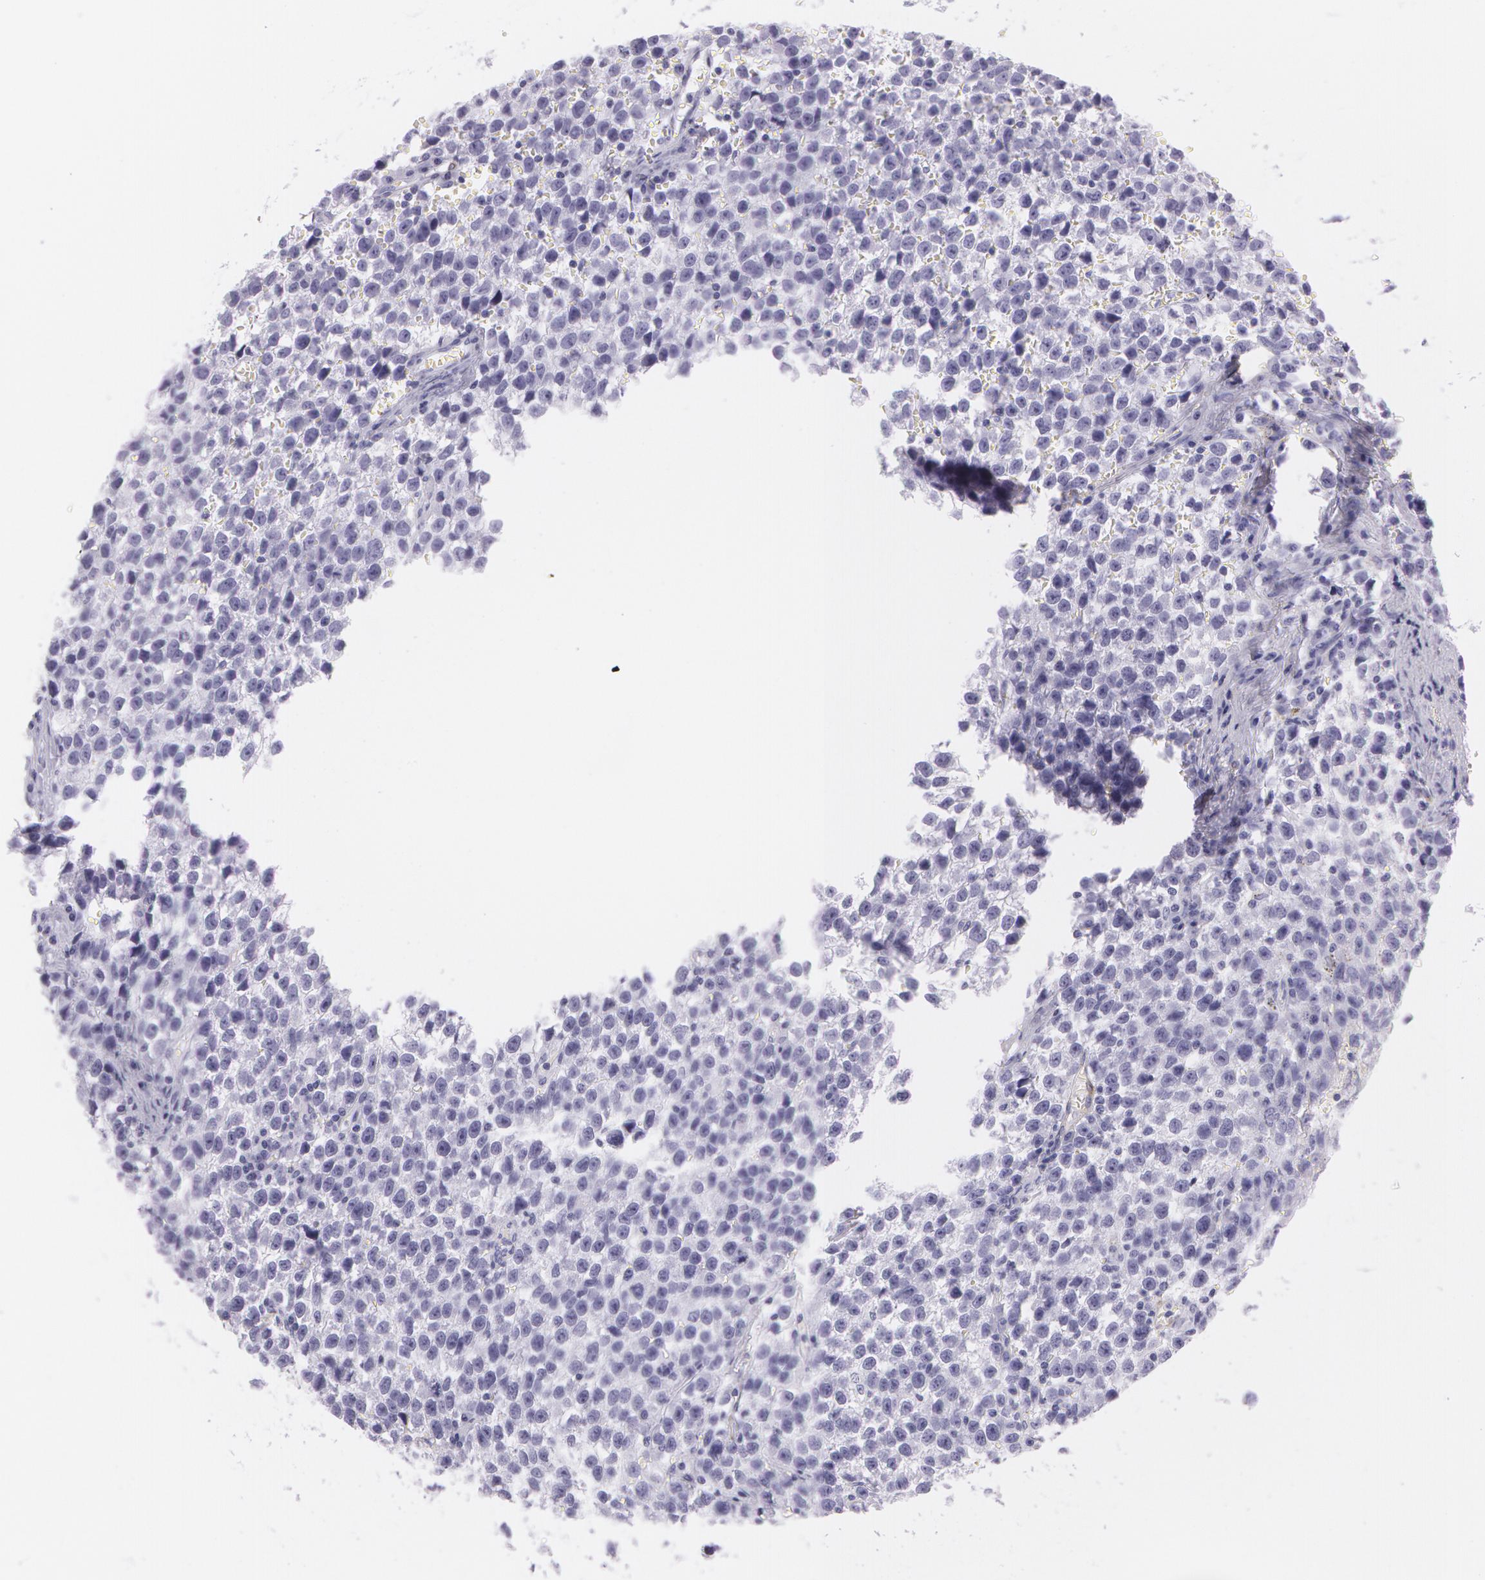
{"staining": {"intensity": "negative", "quantity": "none", "location": "none"}, "tissue": "testis cancer", "cell_type": "Tumor cells", "image_type": "cancer", "snomed": [{"axis": "morphology", "description": "Seminoma, NOS"}, {"axis": "topography", "description": "Testis"}], "caption": "Human testis seminoma stained for a protein using immunohistochemistry displays no expression in tumor cells.", "gene": "SNCG", "patient": {"sex": "male", "age": 35}}